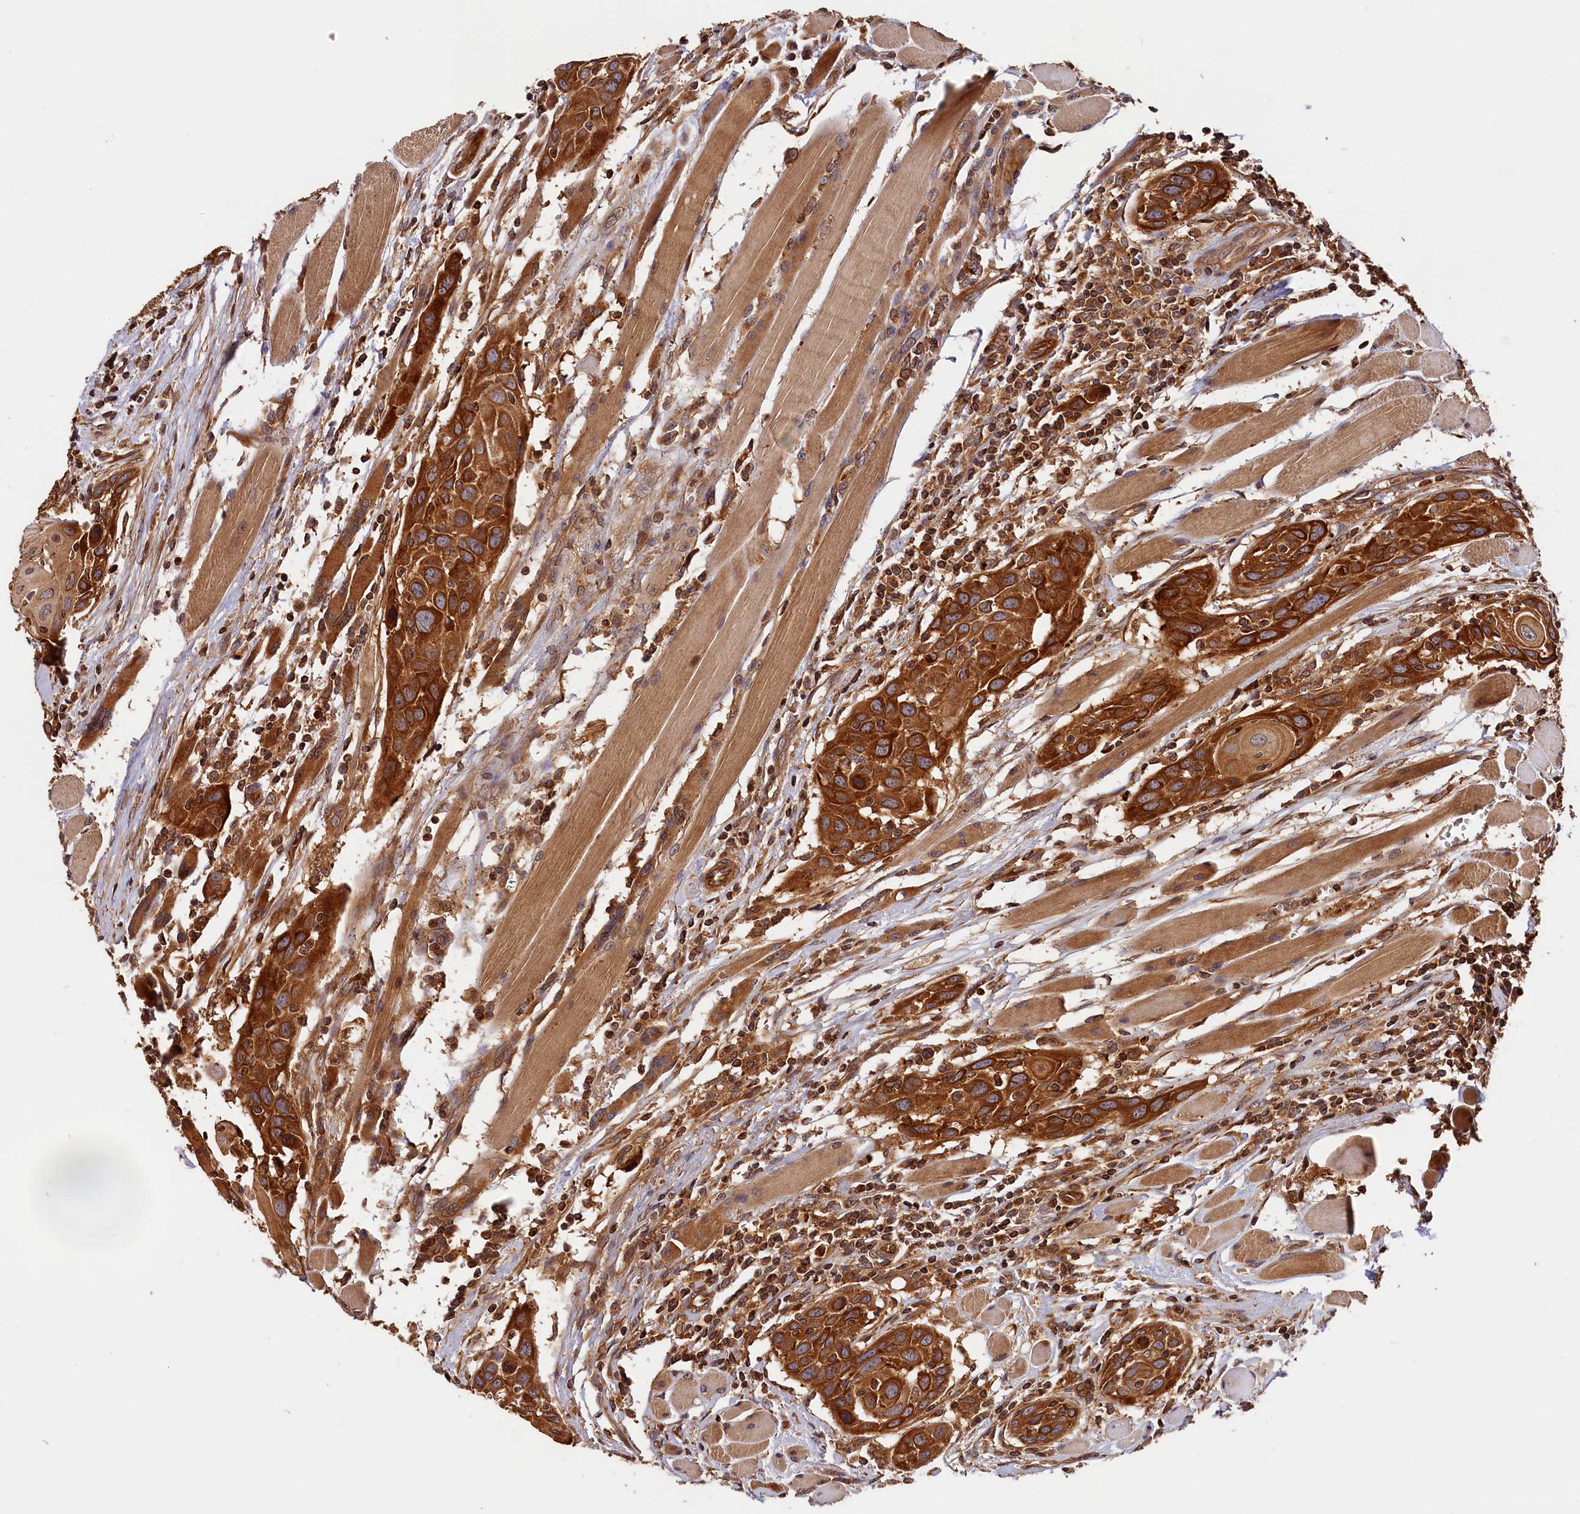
{"staining": {"intensity": "strong", "quantity": ">75%", "location": "cytoplasmic/membranous"}, "tissue": "head and neck cancer", "cell_type": "Tumor cells", "image_type": "cancer", "snomed": [{"axis": "morphology", "description": "Squamous cell carcinoma, NOS"}, {"axis": "topography", "description": "Oral tissue"}, {"axis": "topography", "description": "Head-Neck"}], "caption": "Head and neck squamous cell carcinoma stained with a brown dye reveals strong cytoplasmic/membranous positive positivity in about >75% of tumor cells.", "gene": "HMOX2", "patient": {"sex": "female", "age": 50}}